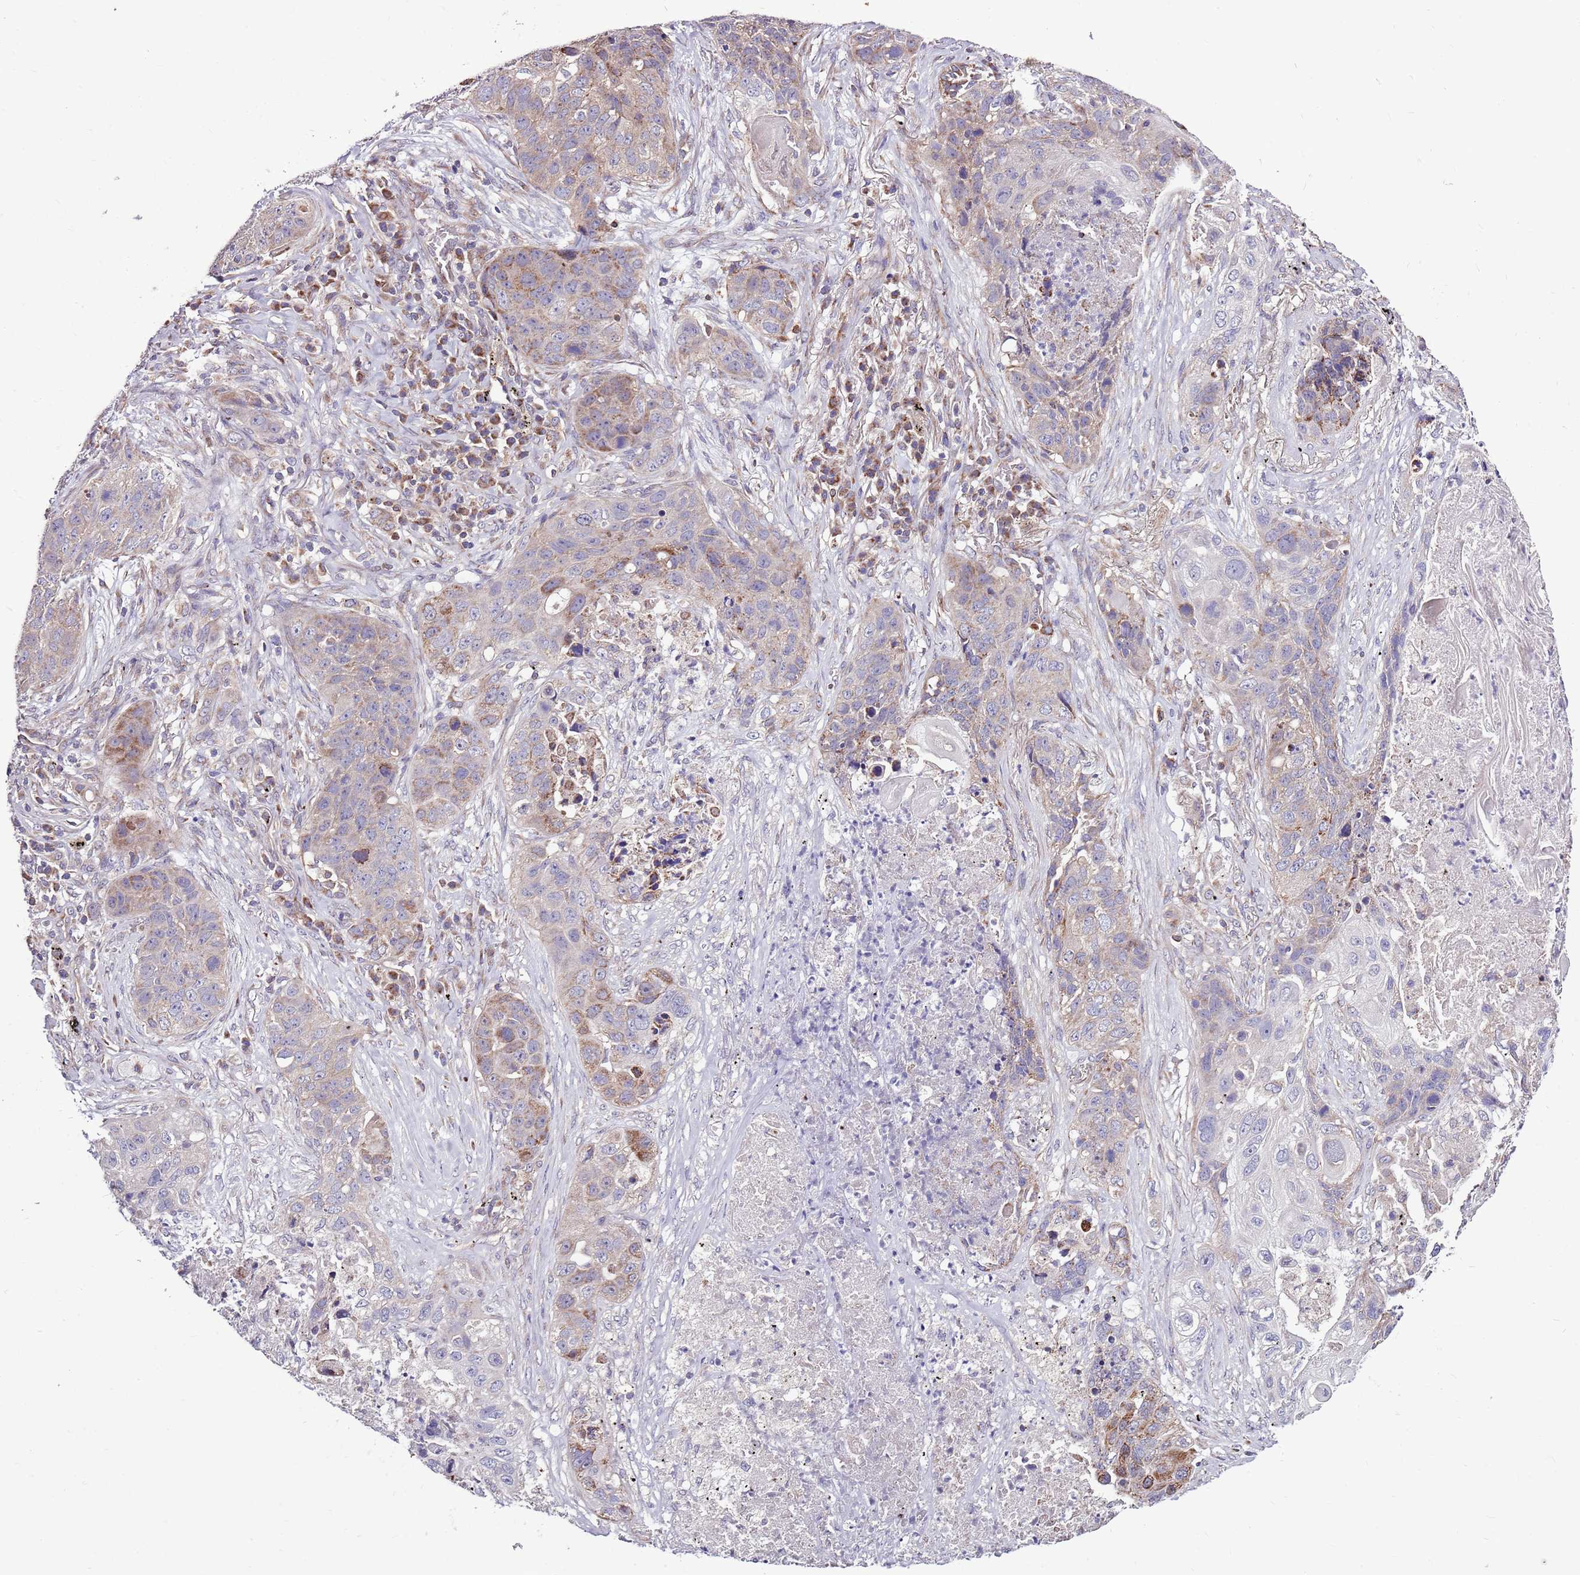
{"staining": {"intensity": "moderate", "quantity": "<25%", "location": "cytoplasmic/membranous"}, "tissue": "lung cancer", "cell_type": "Tumor cells", "image_type": "cancer", "snomed": [{"axis": "morphology", "description": "Squamous cell carcinoma, NOS"}, {"axis": "topography", "description": "Lung"}], "caption": "Moderate cytoplasmic/membranous protein positivity is appreciated in approximately <25% of tumor cells in lung cancer (squamous cell carcinoma). Nuclei are stained in blue.", "gene": "SMG1", "patient": {"sex": "female", "age": 63}}